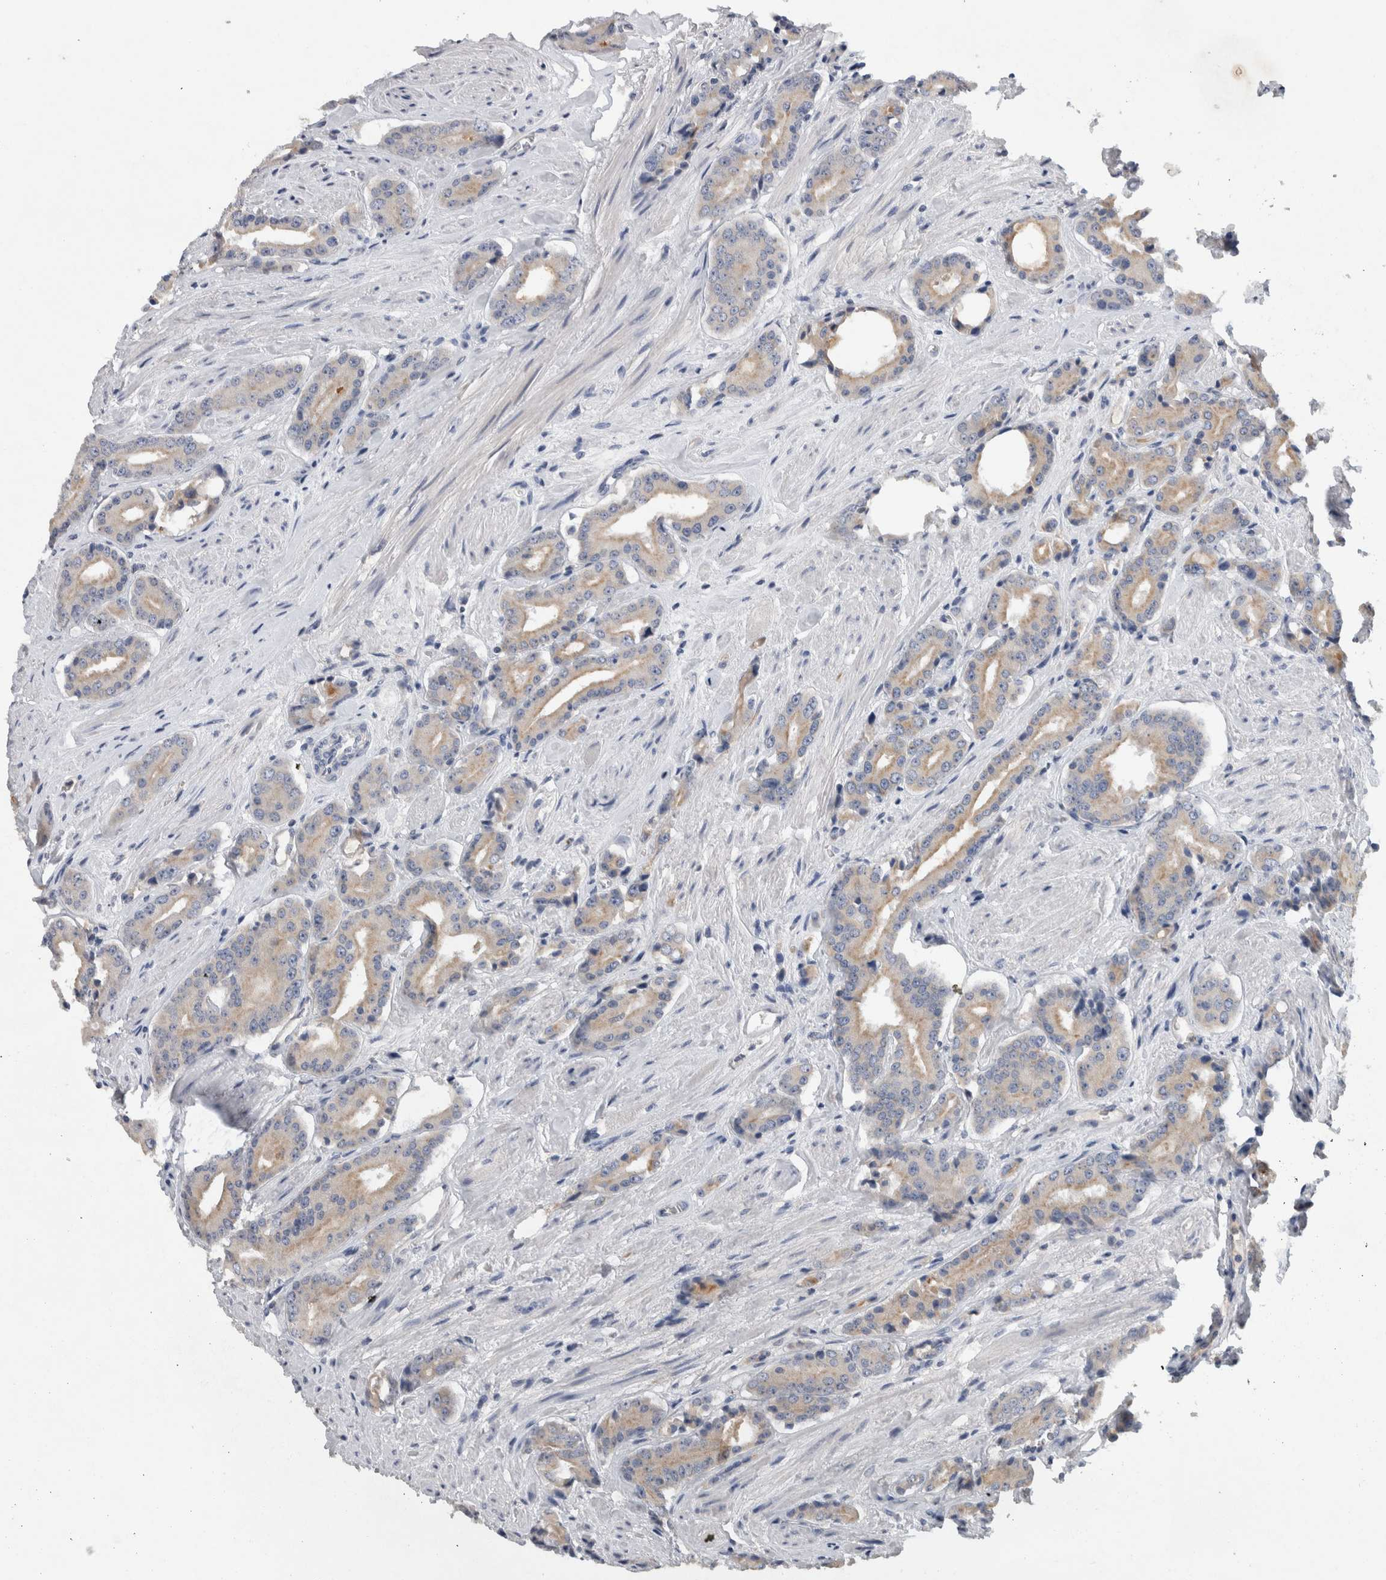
{"staining": {"intensity": "weak", "quantity": "25%-75%", "location": "cytoplasmic/membranous"}, "tissue": "prostate cancer", "cell_type": "Tumor cells", "image_type": "cancer", "snomed": [{"axis": "morphology", "description": "Adenocarcinoma, High grade"}, {"axis": "topography", "description": "Prostate"}], "caption": "Human prostate cancer stained with a brown dye reveals weak cytoplasmic/membranous positive expression in approximately 25%-75% of tumor cells.", "gene": "HEXD", "patient": {"sex": "male", "age": 71}}